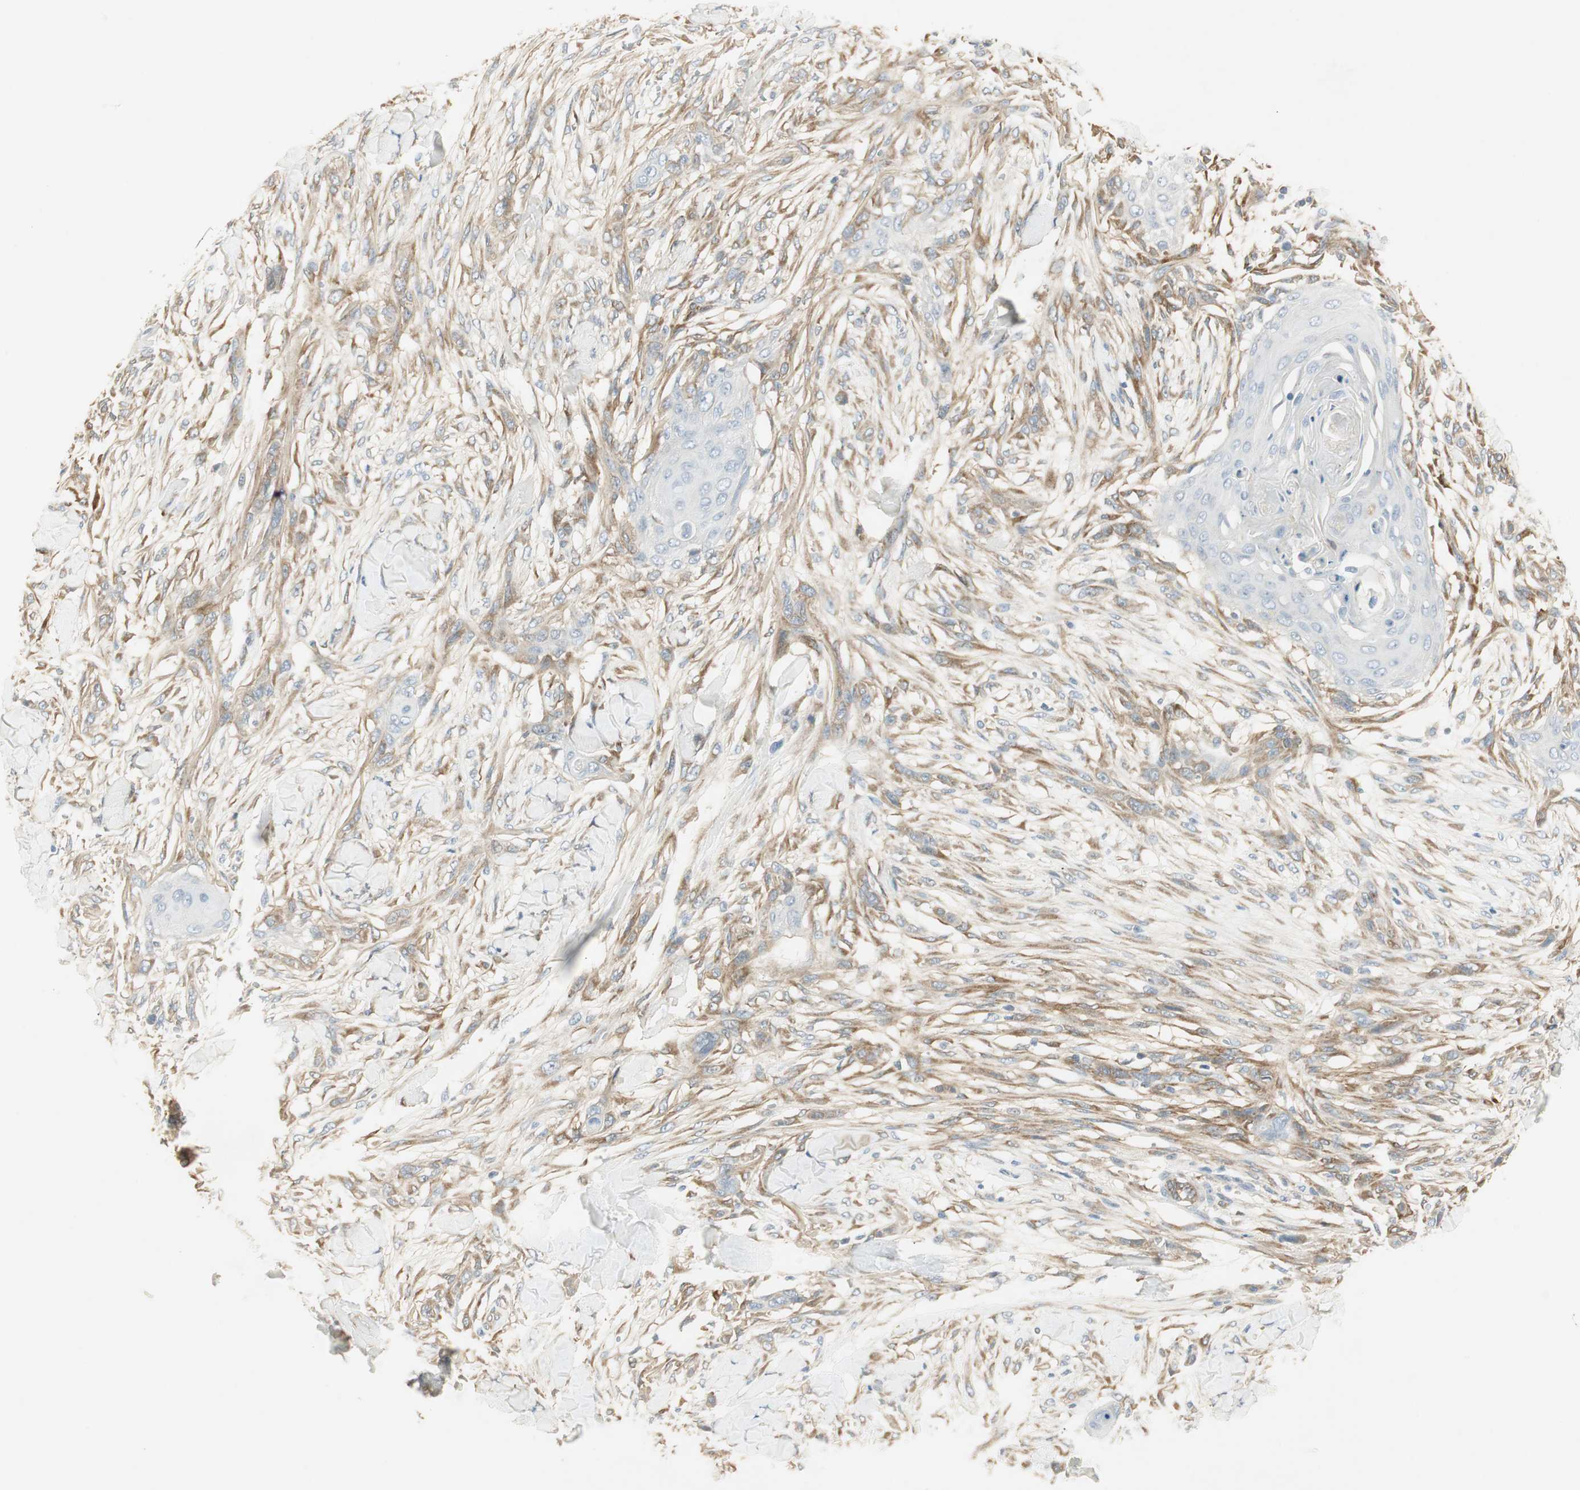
{"staining": {"intensity": "weak", "quantity": "<25%", "location": "cytoplasmic/membranous"}, "tissue": "skin cancer", "cell_type": "Tumor cells", "image_type": "cancer", "snomed": [{"axis": "morphology", "description": "Squamous cell carcinoma, NOS"}, {"axis": "topography", "description": "Skin"}], "caption": "Human skin cancer (squamous cell carcinoma) stained for a protein using immunohistochemistry (IHC) exhibits no staining in tumor cells.", "gene": "STON1-GTF2A1L", "patient": {"sex": "female", "age": 59}}